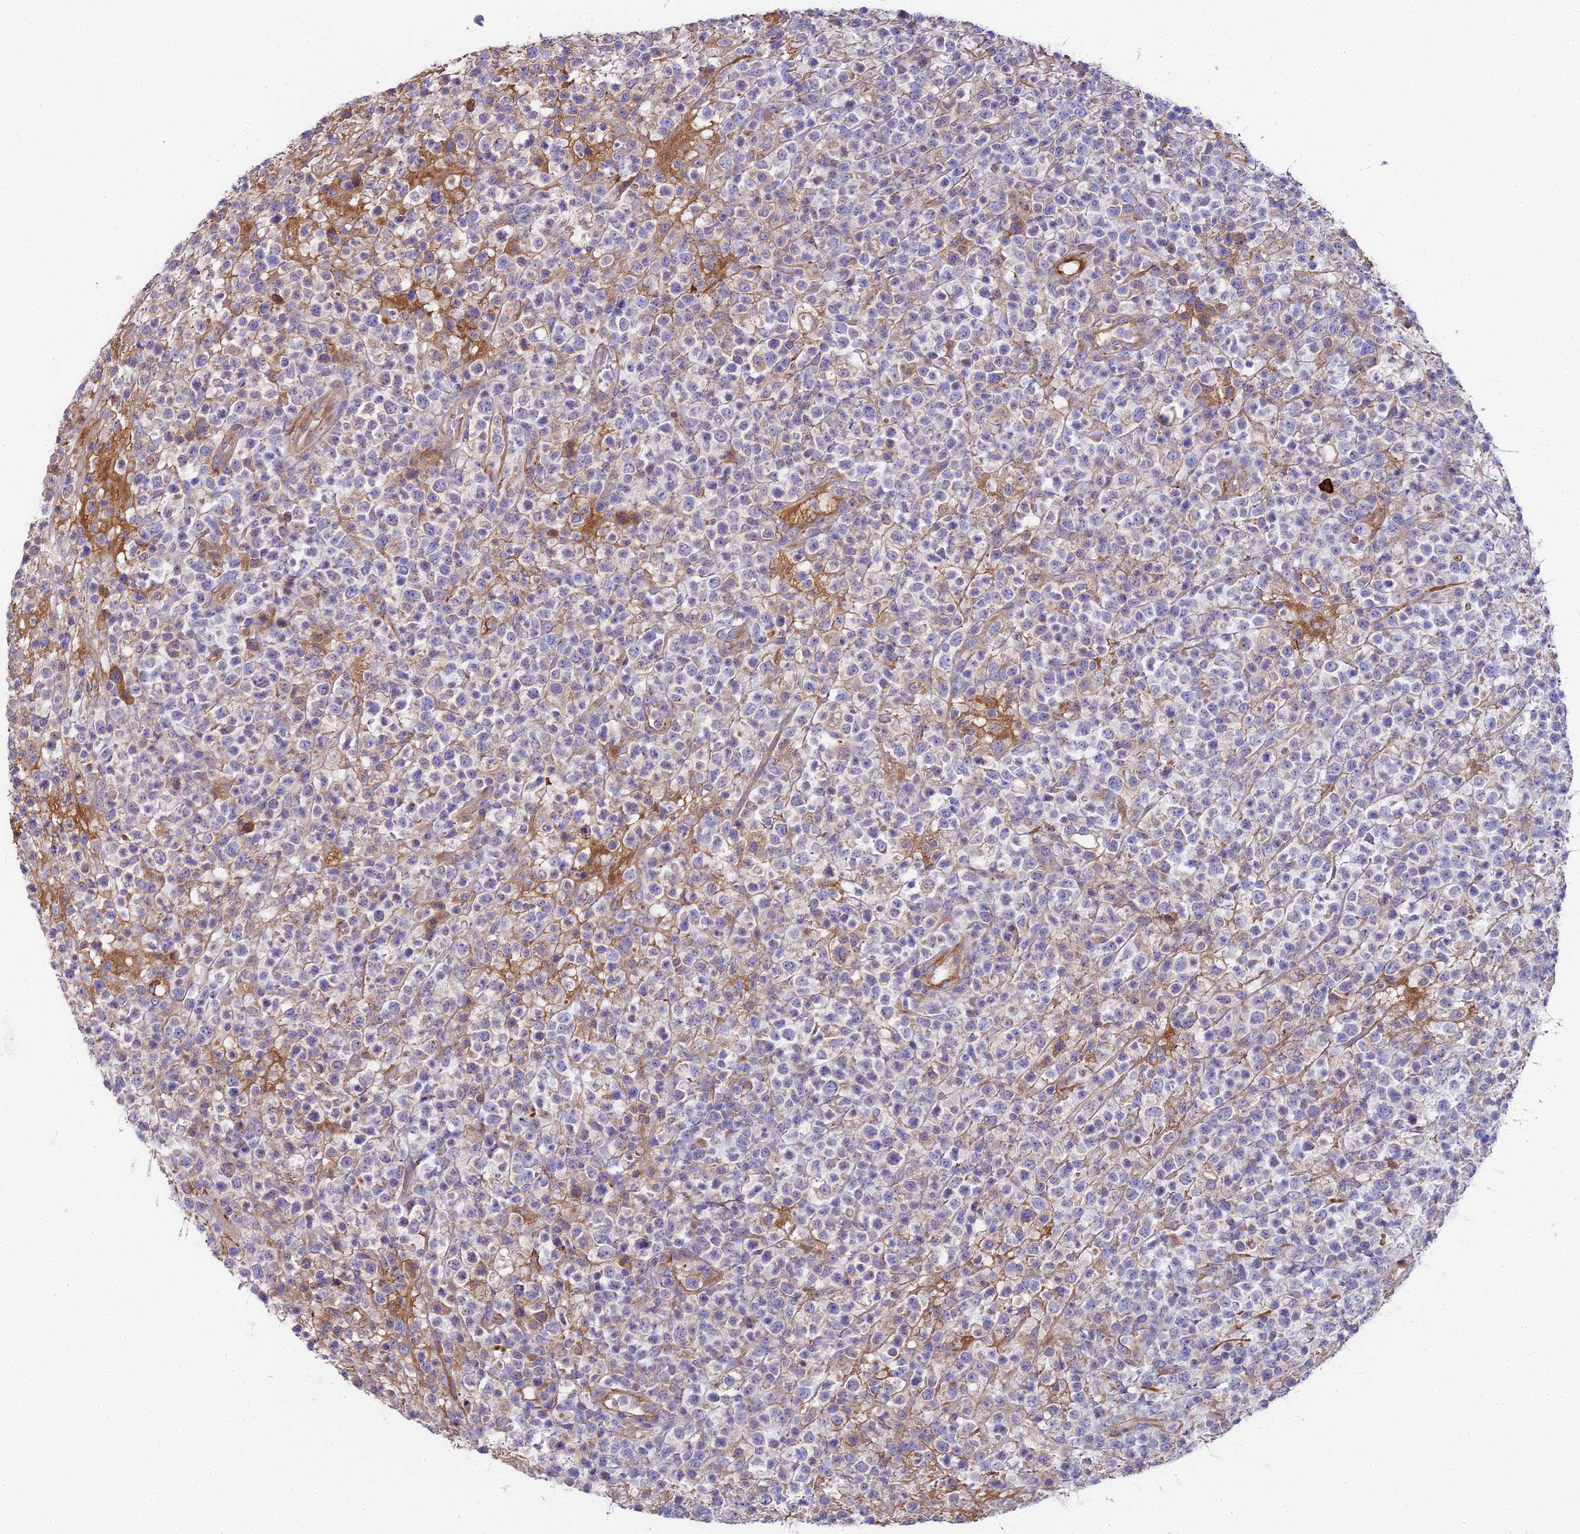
{"staining": {"intensity": "negative", "quantity": "none", "location": "none"}, "tissue": "lymphoma", "cell_type": "Tumor cells", "image_type": "cancer", "snomed": [{"axis": "morphology", "description": "Malignant lymphoma, non-Hodgkin's type, High grade"}, {"axis": "topography", "description": "Colon"}], "caption": "IHC of human lymphoma demonstrates no positivity in tumor cells. (DAB immunohistochemistry (IHC) with hematoxylin counter stain).", "gene": "BEX4", "patient": {"sex": "female", "age": 53}}